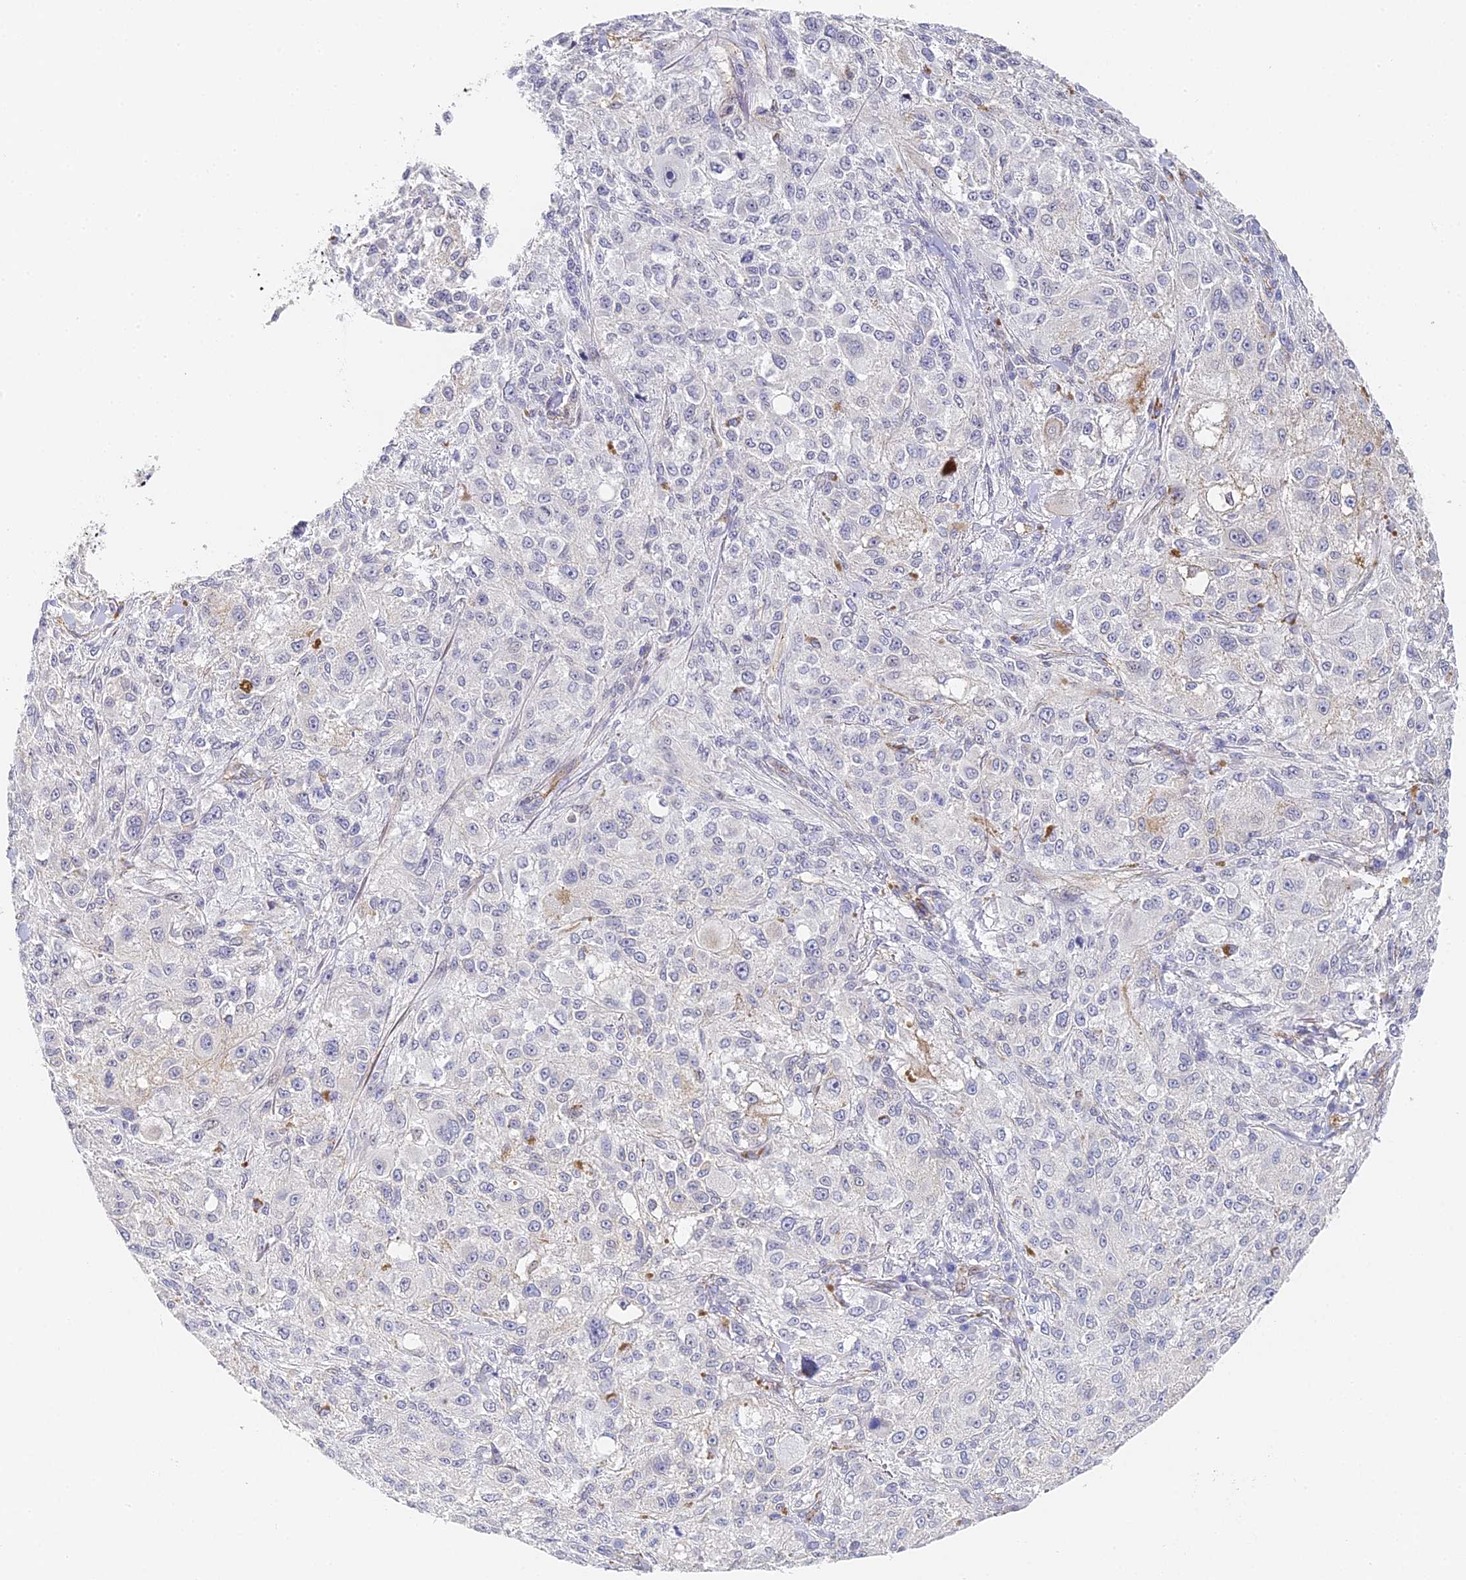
{"staining": {"intensity": "negative", "quantity": "none", "location": "none"}, "tissue": "melanoma", "cell_type": "Tumor cells", "image_type": "cancer", "snomed": [{"axis": "morphology", "description": "Necrosis, NOS"}, {"axis": "morphology", "description": "Malignant melanoma, NOS"}, {"axis": "topography", "description": "Skin"}], "caption": "A high-resolution photomicrograph shows immunohistochemistry staining of melanoma, which shows no significant expression in tumor cells.", "gene": "GJA1", "patient": {"sex": "female", "age": 87}}